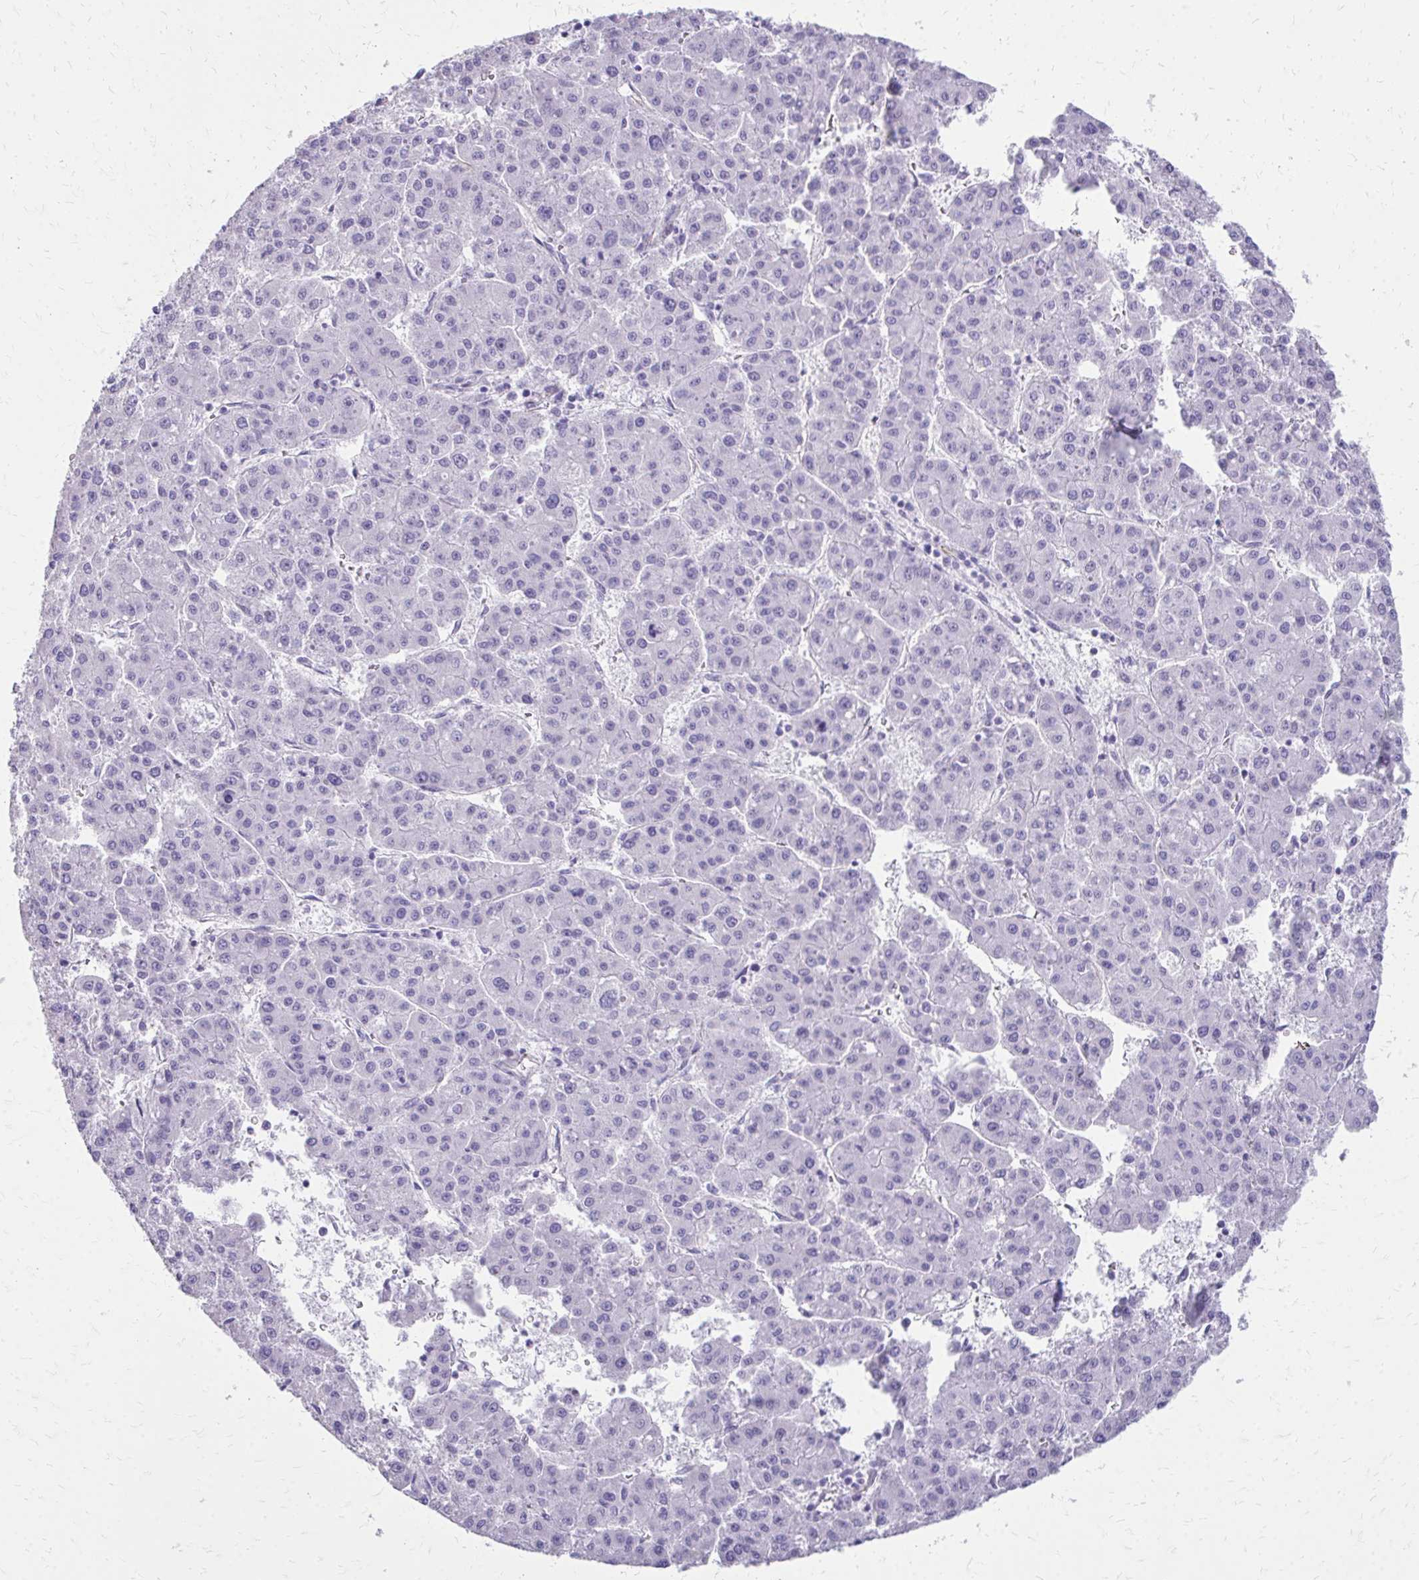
{"staining": {"intensity": "negative", "quantity": "none", "location": "none"}, "tissue": "liver cancer", "cell_type": "Tumor cells", "image_type": "cancer", "snomed": [{"axis": "morphology", "description": "Carcinoma, Hepatocellular, NOS"}, {"axis": "topography", "description": "Liver"}], "caption": "IHC of human liver cancer reveals no staining in tumor cells.", "gene": "TRIM6", "patient": {"sex": "male", "age": 73}}